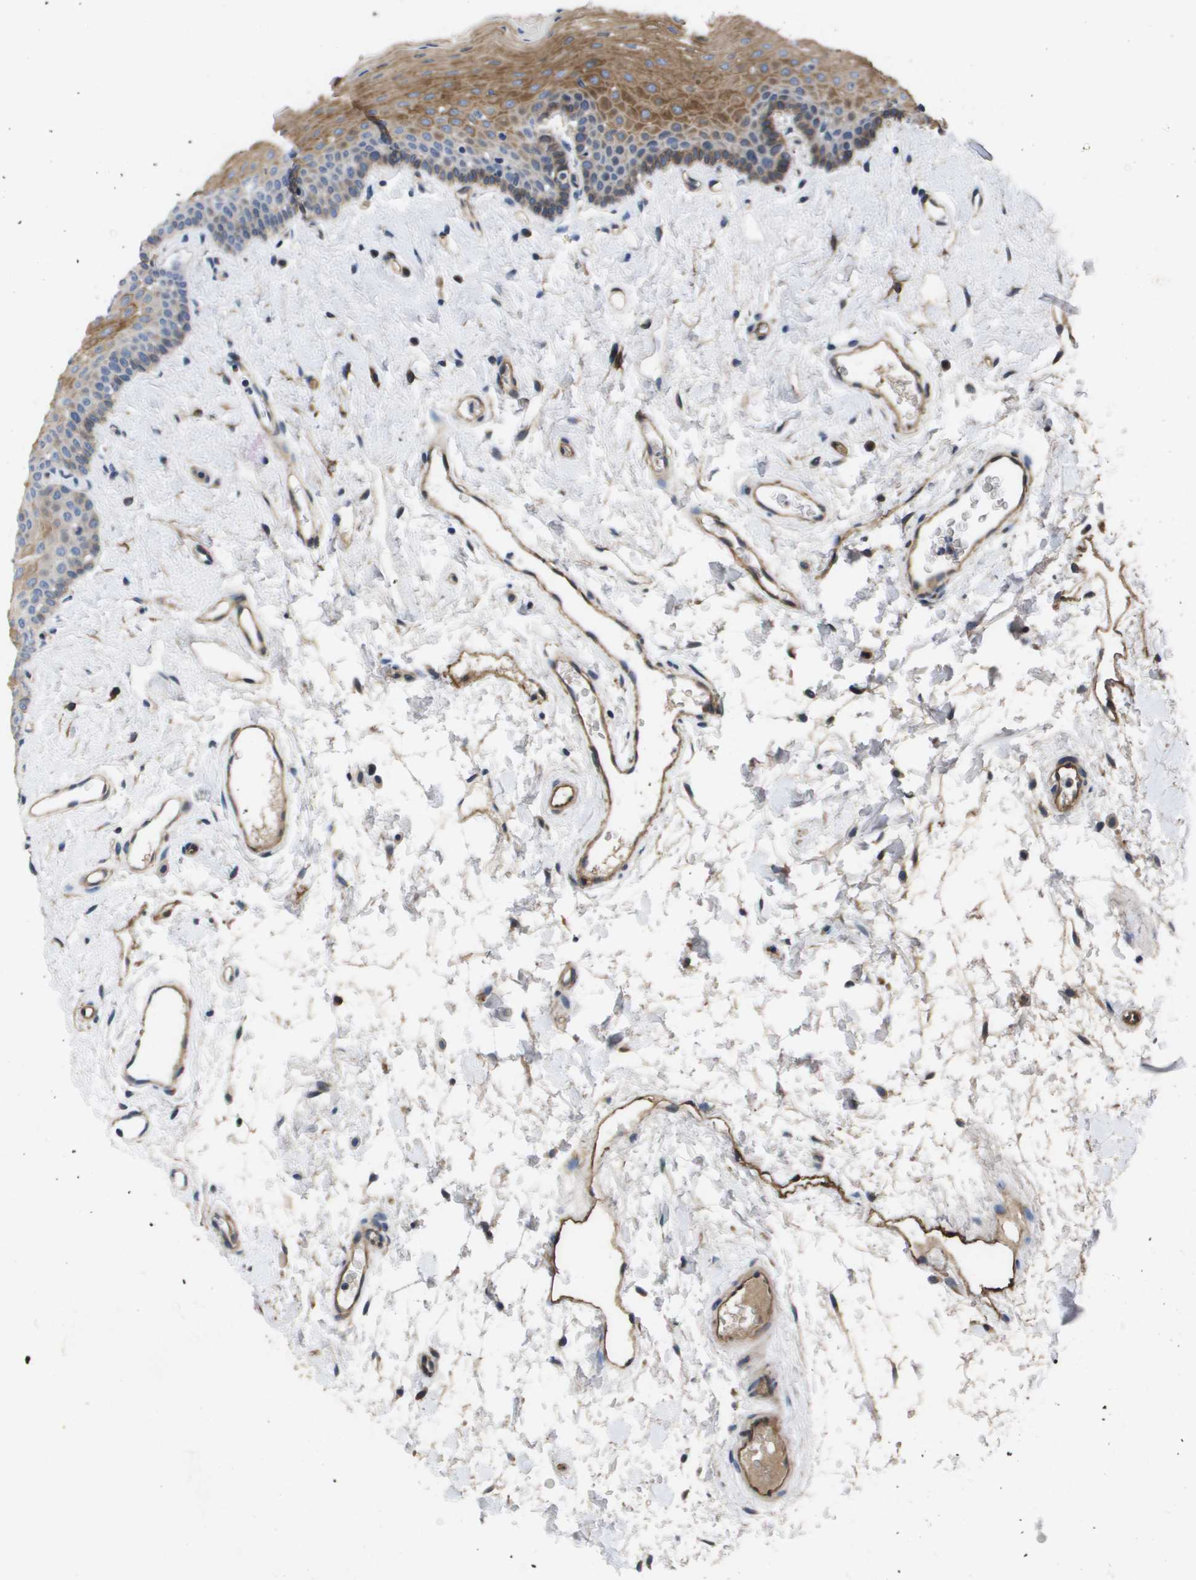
{"staining": {"intensity": "moderate", "quantity": "25%-75%", "location": "cytoplasmic/membranous"}, "tissue": "oral mucosa", "cell_type": "Squamous epithelial cells", "image_type": "normal", "snomed": [{"axis": "morphology", "description": "Normal tissue, NOS"}, {"axis": "topography", "description": "Oral tissue"}], "caption": "Approximately 25%-75% of squamous epithelial cells in normal oral mucosa show moderate cytoplasmic/membranous protein staining as visualized by brown immunohistochemical staining.", "gene": "ENTPD2", "patient": {"sex": "male", "age": 66}}